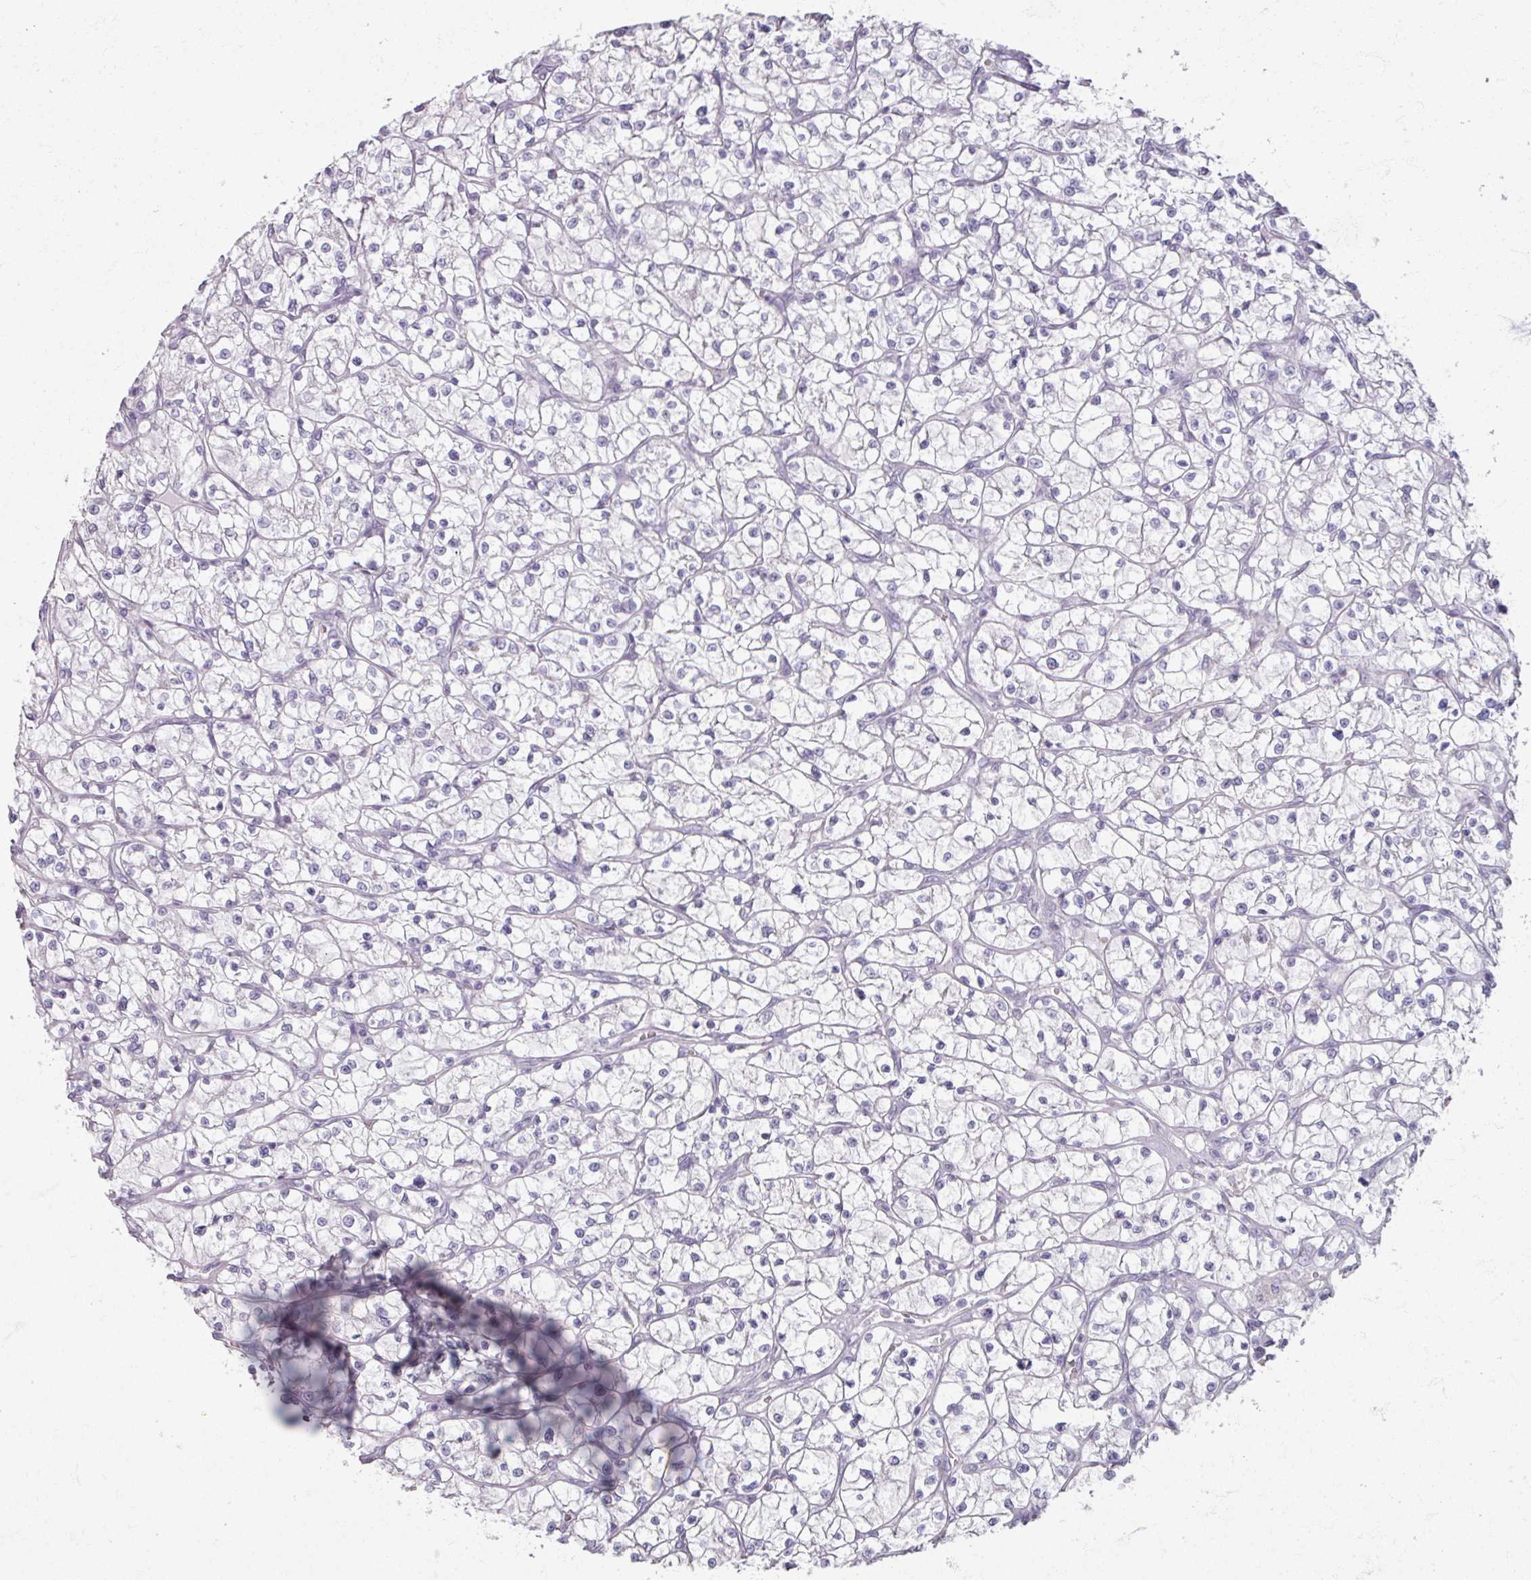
{"staining": {"intensity": "negative", "quantity": "none", "location": "none"}, "tissue": "renal cancer", "cell_type": "Tumor cells", "image_type": "cancer", "snomed": [{"axis": "morphology", "description": "Adenocarcinoma, NOS"}, {"axis": "topography", "description": "Kidney"}], "caption": "Tumor cells show no significant expression in renal cancer (adenocarcinoma).", "gene": "TG", "patient": {"sex": "female", "age": 64}}